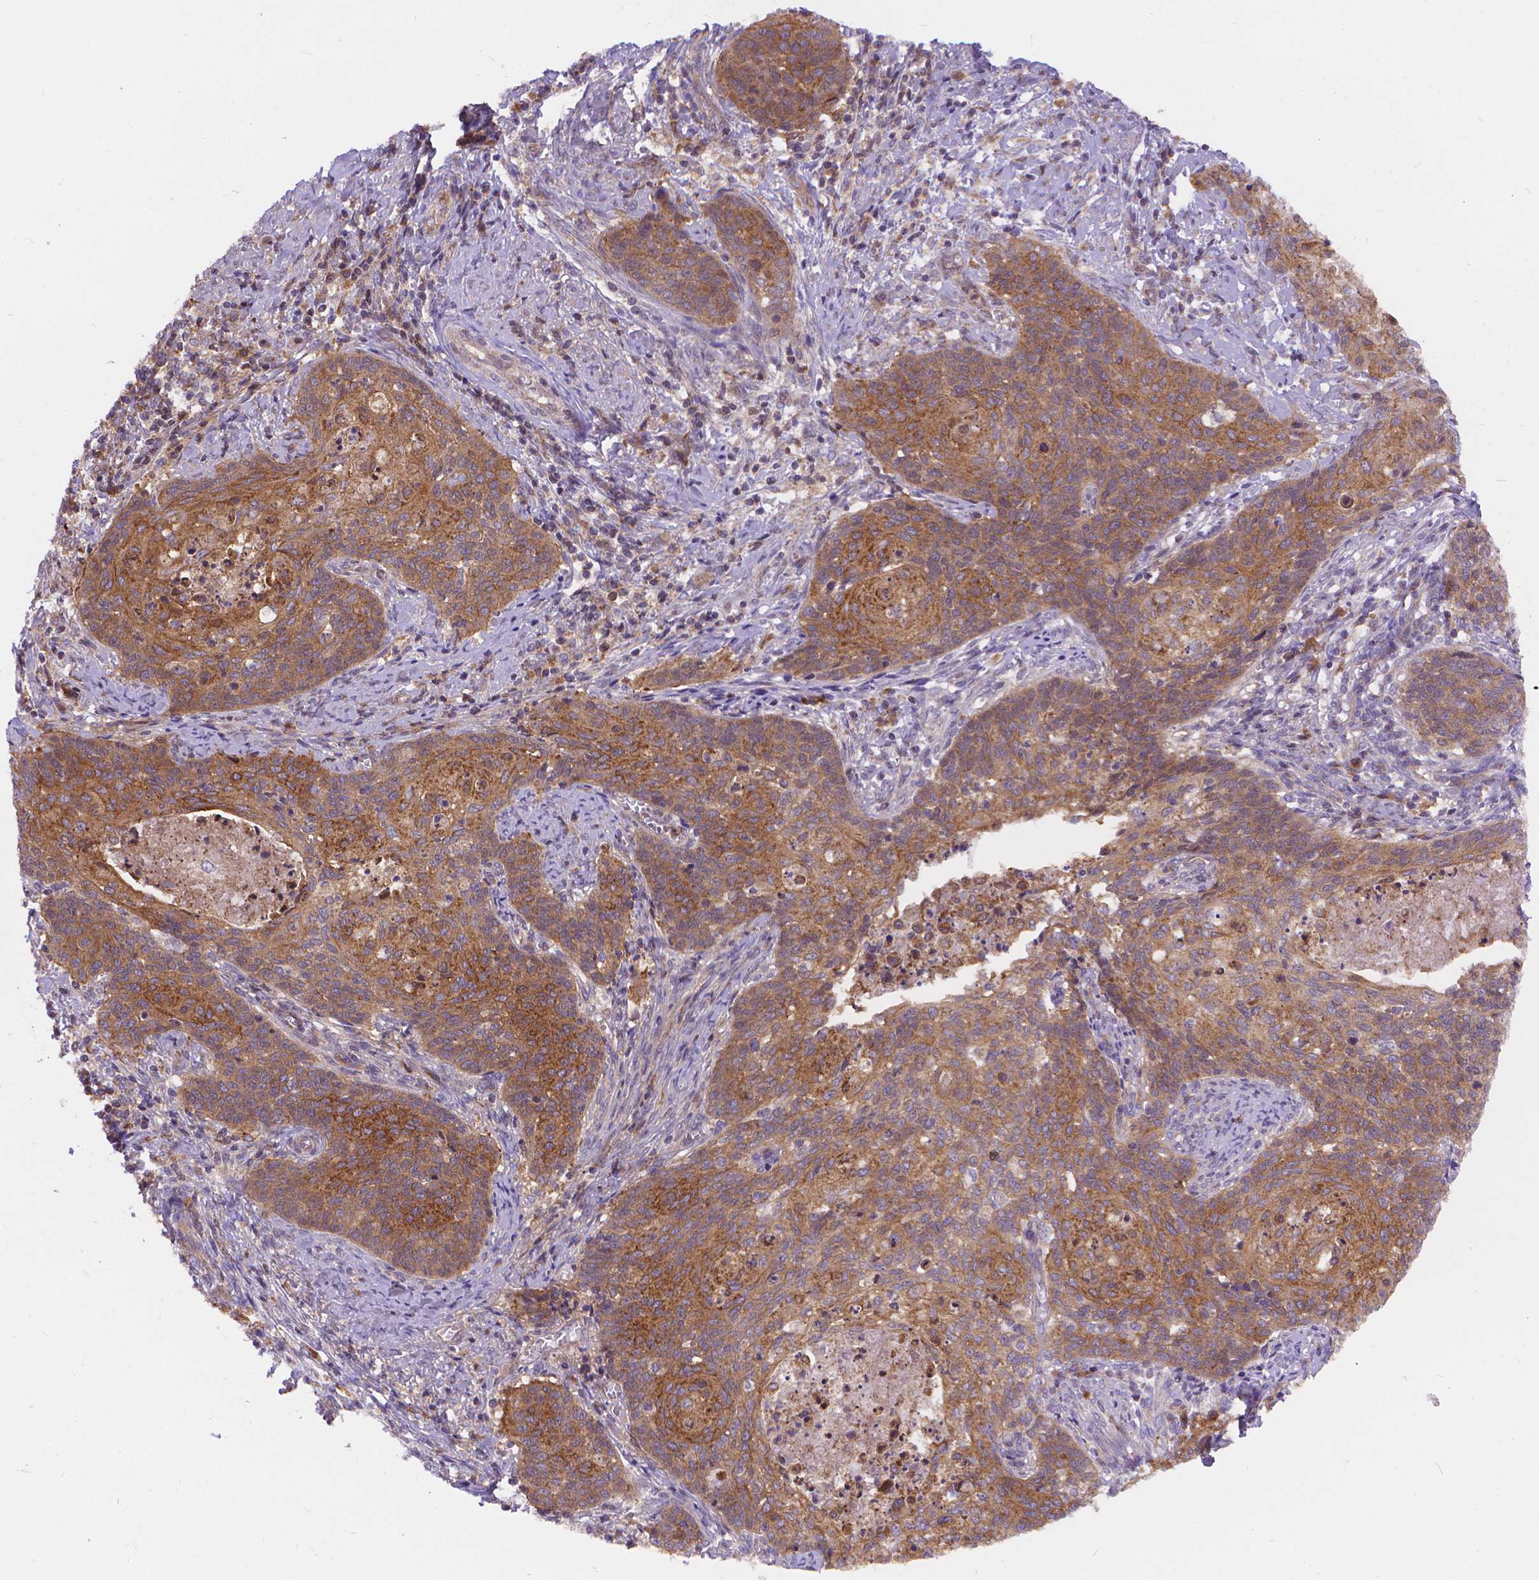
{"staining": {"intensity": "moderate", "quantity": "<25%", "location": "cytoplasmic/membranous"}, "tissue": "cervical cancer", "cell_type": "Tumor cells", "image_type": "cancer", "snomed": [{"axis": "morphology", "description": "Normal tissue, NOS"}, {"axis": "morphology", "description": "Squamous cell carcinoma, NOS"}, {"axis": "topography", "description": "Cervix"}], "caption": "Immunohistochemistry (DAB) staining of human squamous cell carcinoma (cervical) shows moderate cytoplasmic/membranous protein positivity in about <25% of tumor cells.", "gene": "ARAP1", "patient": {"sex": "female", "age": 39}}